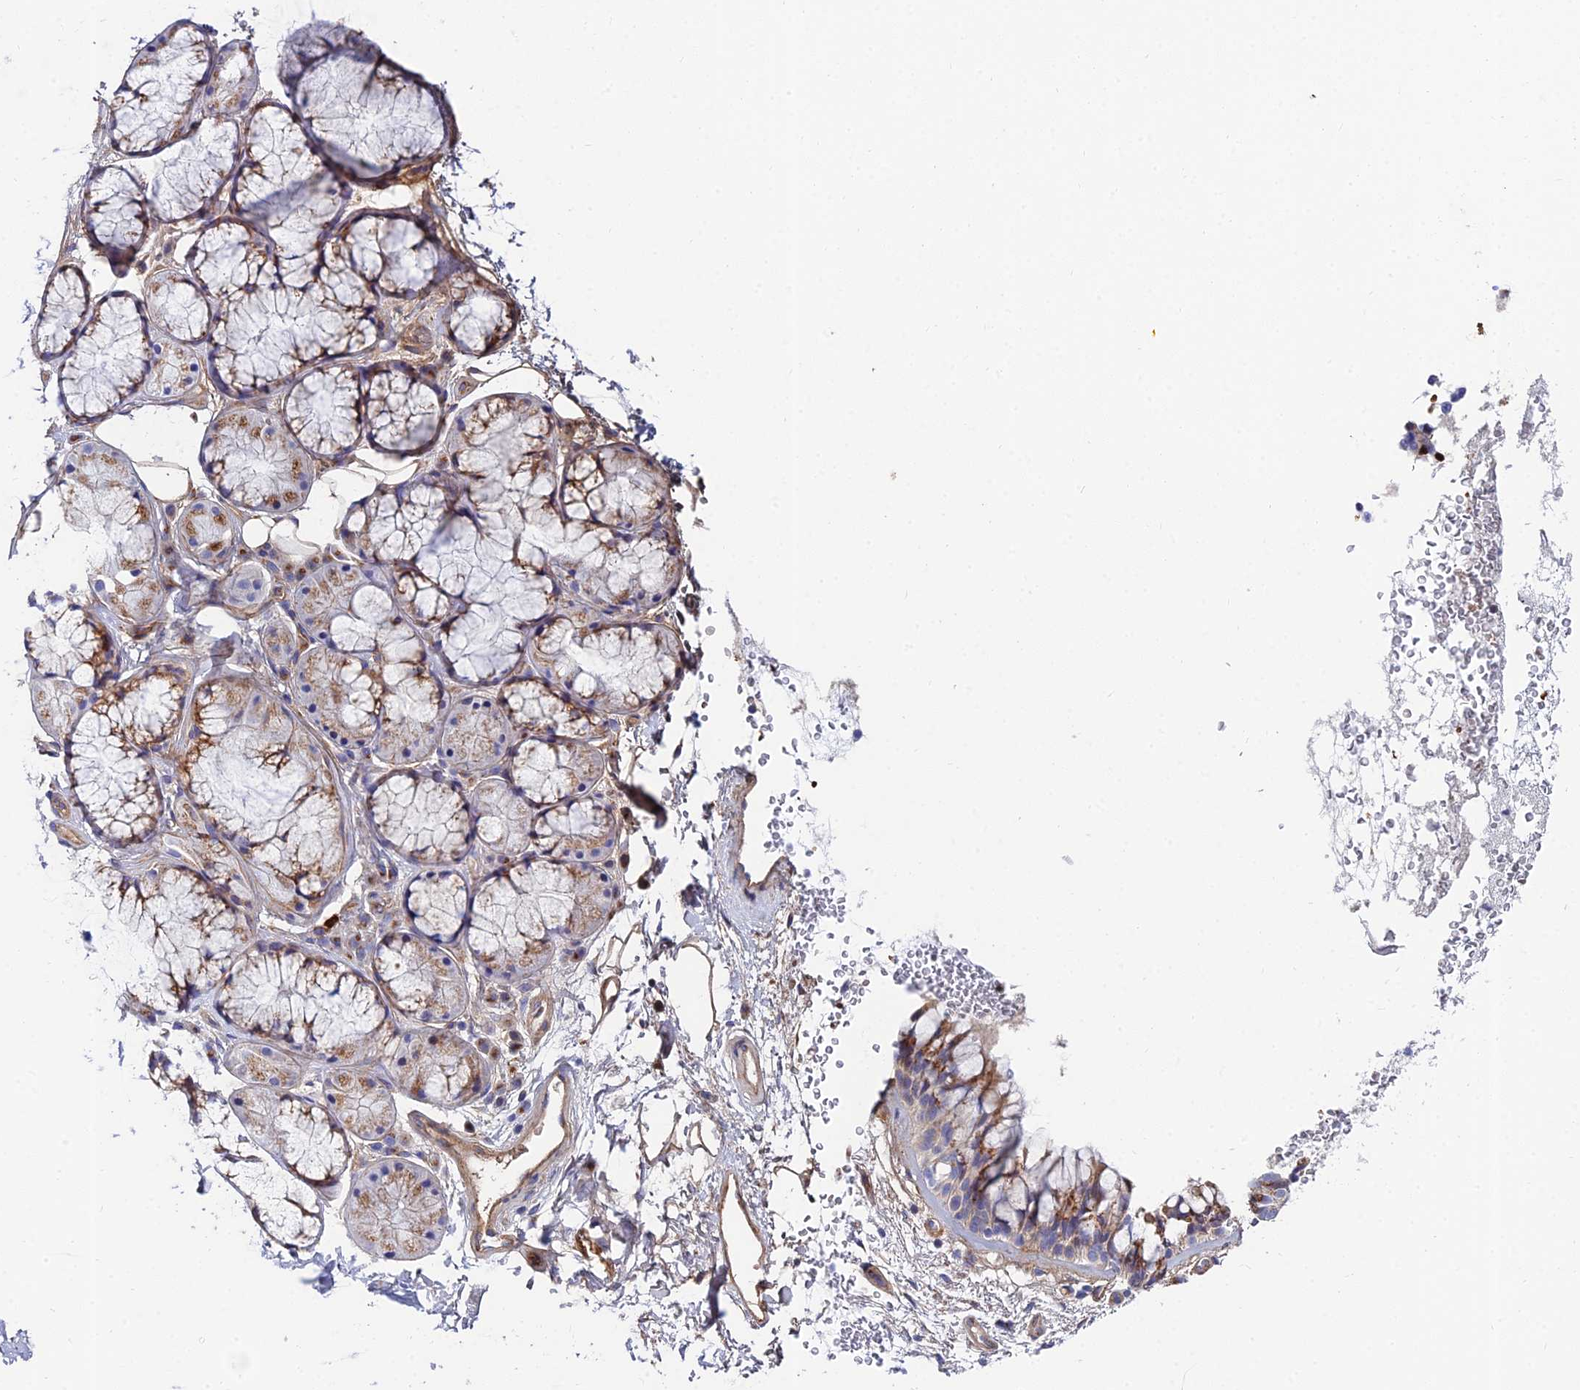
{"staining": {"intensity": "moderate", "quantity": "25%-75%", "location": "cytoplasmic/membranous"}, "tissue": "bronchus", "cell_type": "Respiratory epithelial cells", "image_type": "normal", "snomed": [{"axis": "morphology", "description": "Normal tissue, NOS"}, {"axis": "morphology", "description": "Squamous cell carcinoma, NOS"}, {"axis": "topography", "description": "Lymph node"}, {"axis": "topography", "description": "Bronchus"}, {"axis": "topography", "description": "Lung"}], "caption": "Bronchus stained for a protein exhibits moderate cytoplasmic/membranous positivity in respiratory epithelial cells. The protein is stained brown, and the nuclei are stained in blue (DAB (3,3'-diaminobenzidine) IHC with brightfield microscopy, high magnification).", "gene": "ADGRF3", "patient": {"sex": "male", "age": 66}}